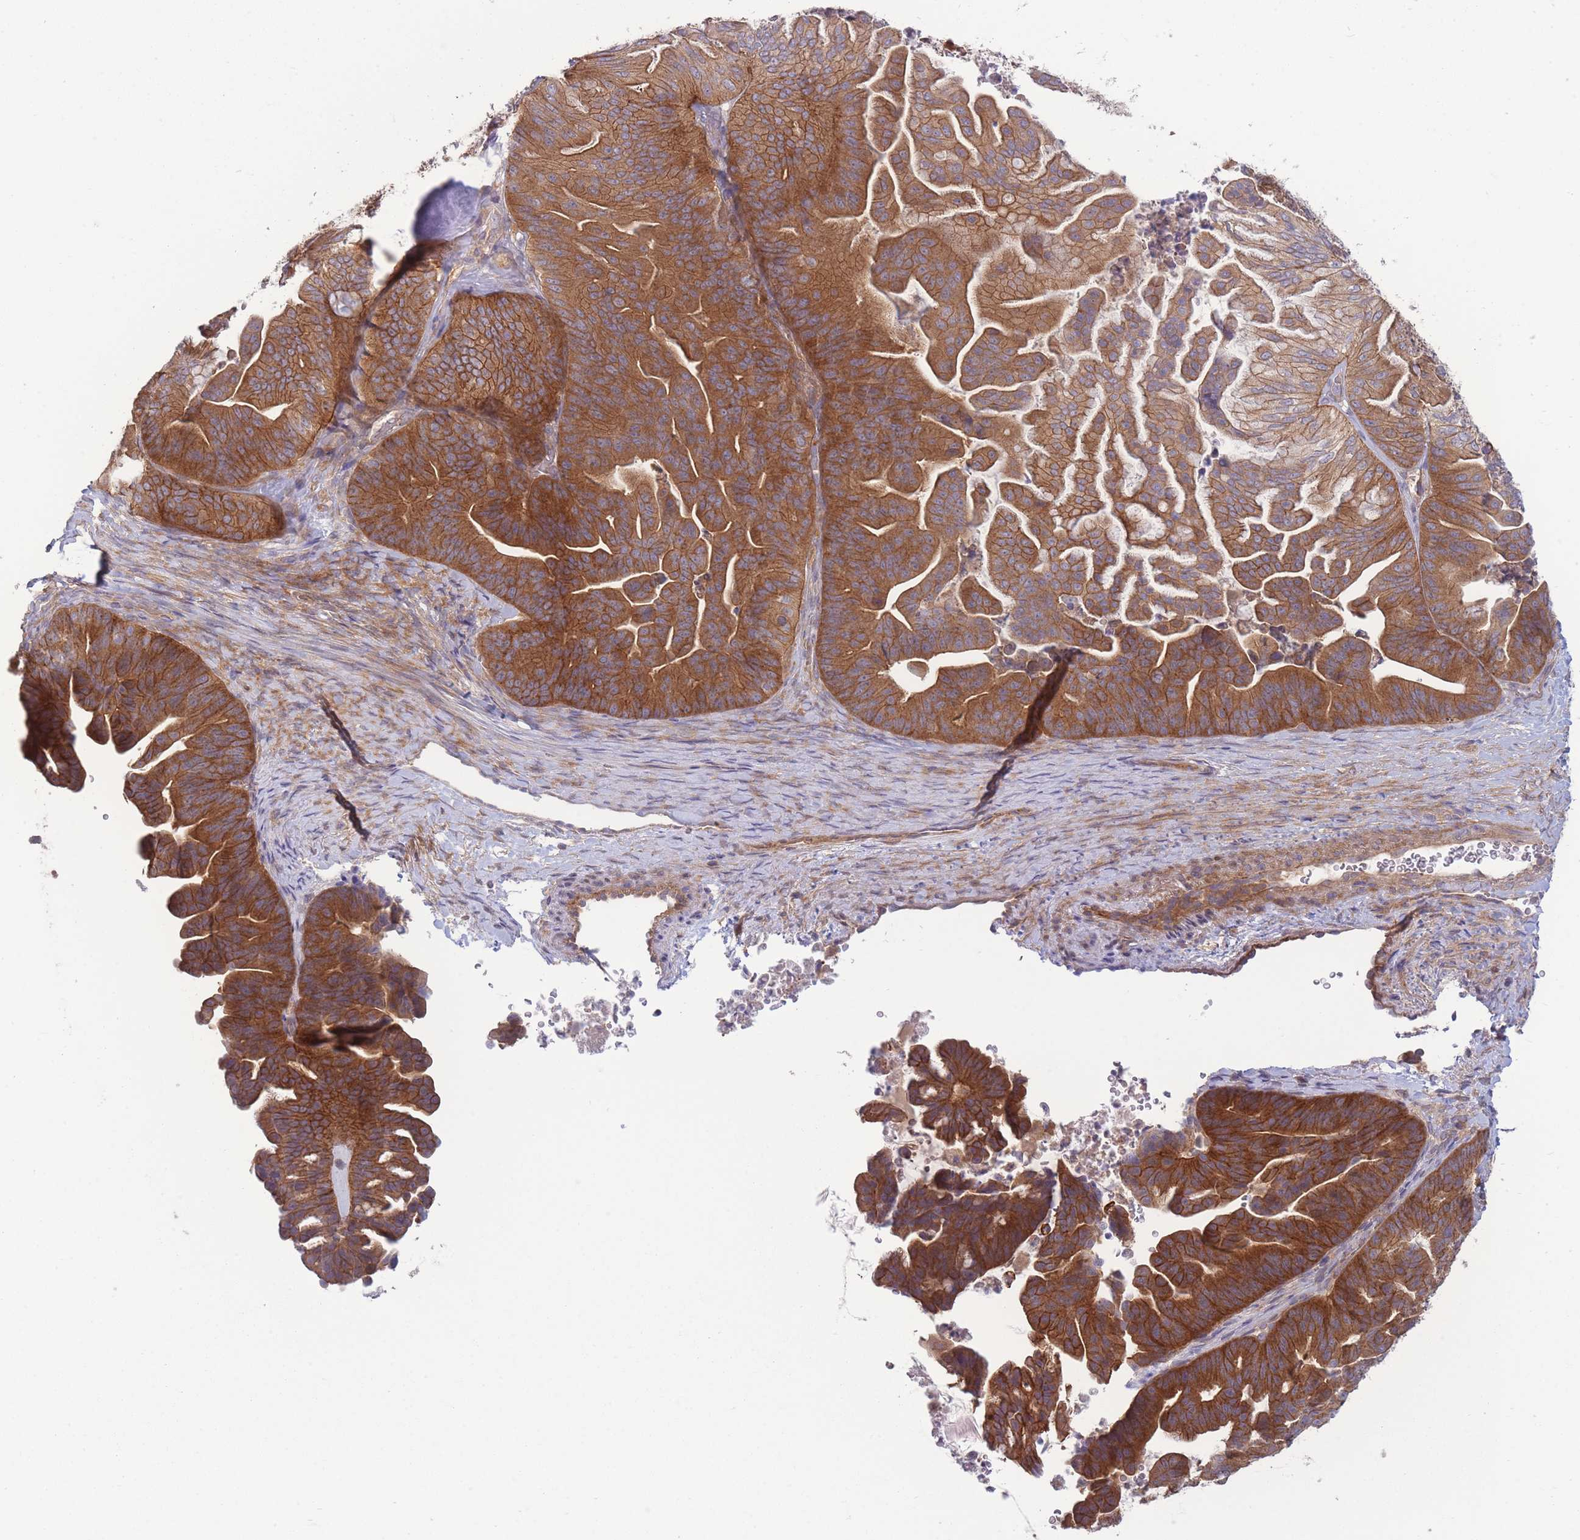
{"staining": {"intensity": "strong", "quantity": ">75%", "location": "cytoplasmic/membranous"}, "tissue": "ovarian cancer", "cell_type": "Tumor cells", "image_type": "cancer", "snomed": [{"axis": "morphology", "description": "Cystadenocarcinoma, mucinous, NOS"}, {"axis": "topography", "description": "Ovary"}], "caption": "Protein staining reveals strong cytoplasmic/membranous staining in approximately >75% of tumor cells in mucinous cystadenocarcinoma (ovarian). (IHC, brightfield microscopy, high magnification).", "gene": "PFDN6", "patient": {"sex": "female", "age": 67}}